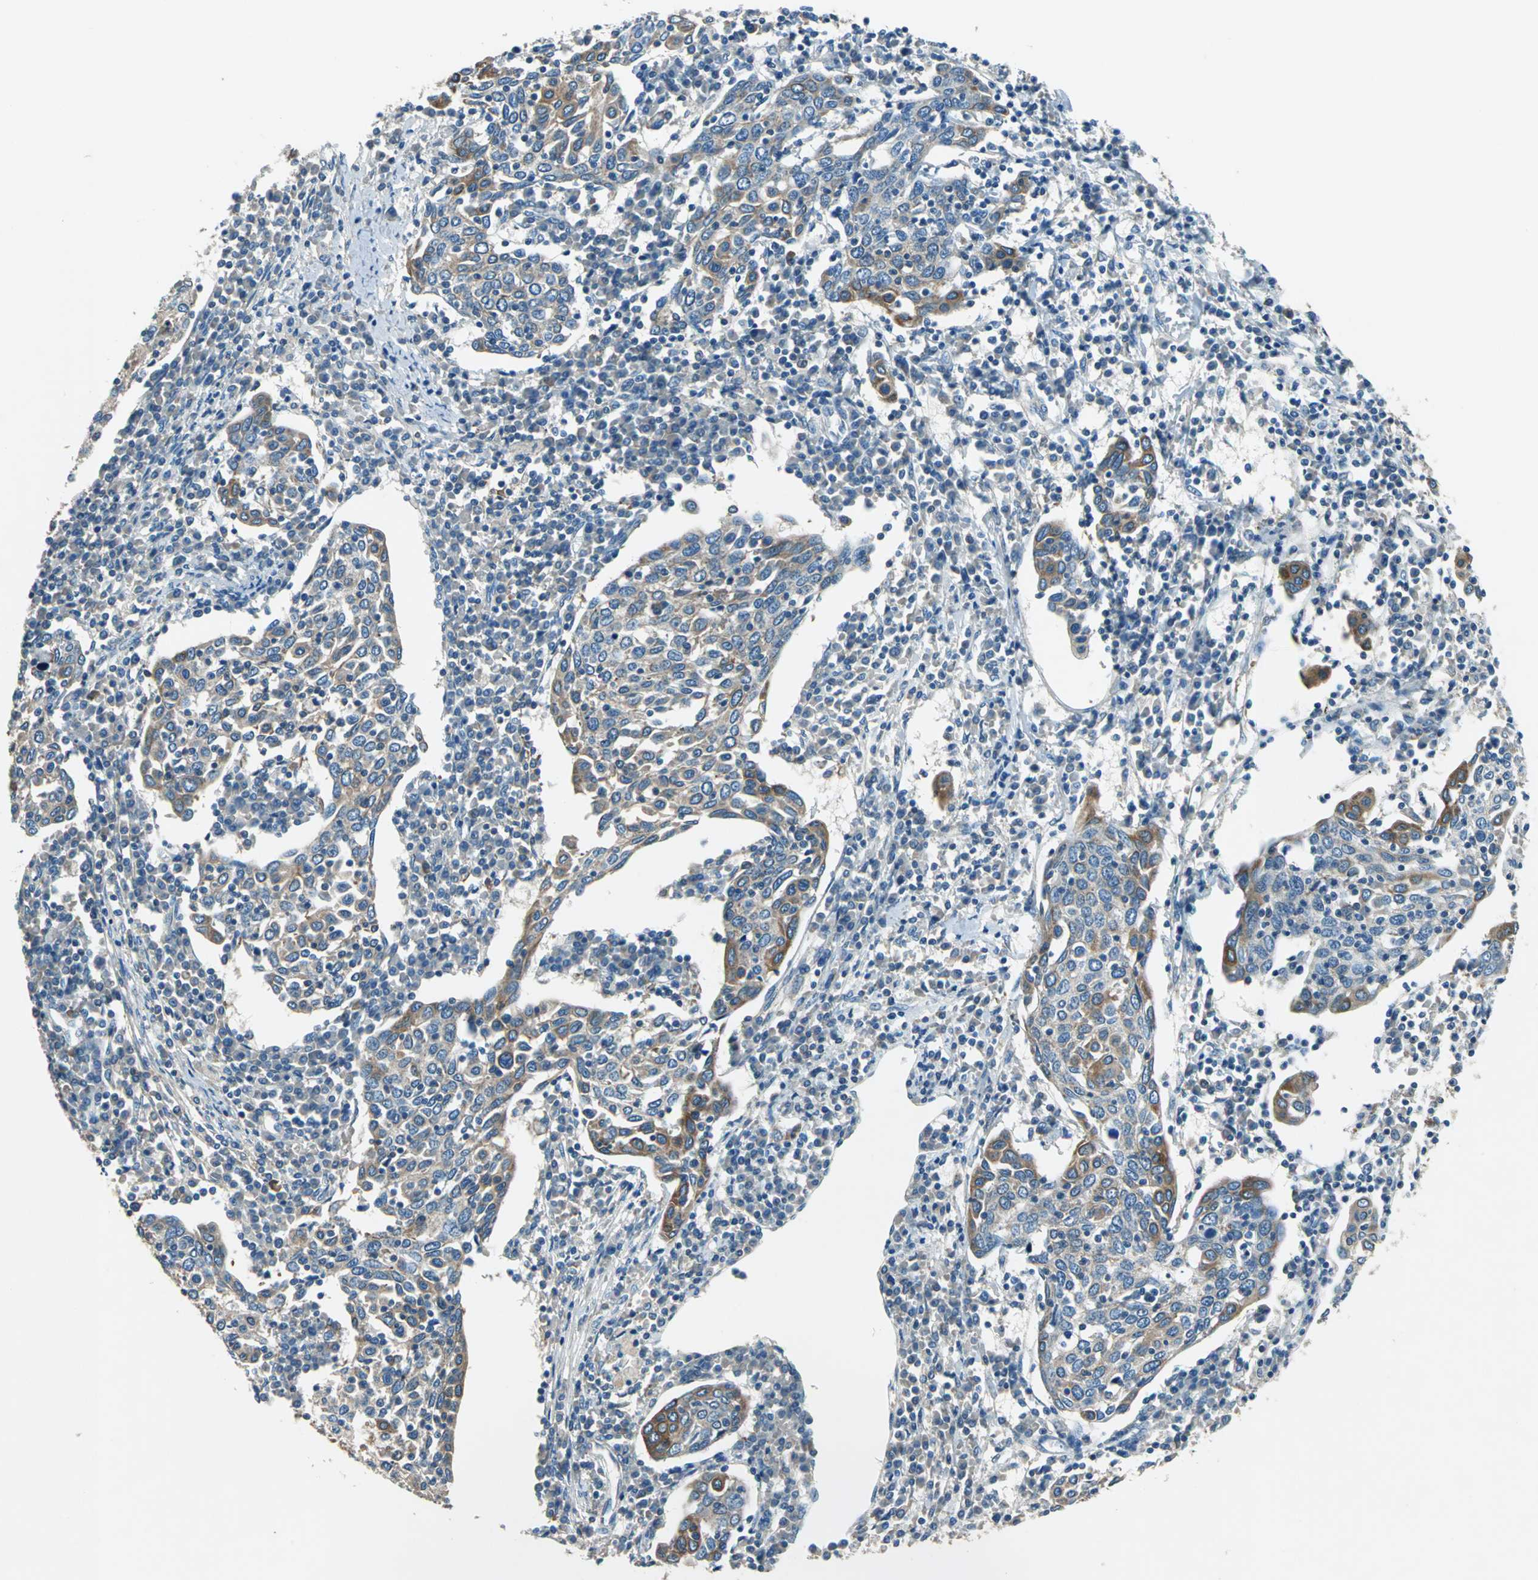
{"staining": {"intensity": "weak", "quantity": "25%-75%", "location": "cytoplasmic/membranous"}, "tissue": "cervical cancer", "cell_type": "Tumor cells", "image_type": "cancer", "snomed": [{"axis": "morphology", "description": "Squamous cell carcinoma, NOS"}, {"axis": "topography", "description": "Cervix"}], "caption": "Tumor cells reveal weak cytoplasmic/membranous staining in approximately 25%-75% of cells in cervical cancer (squamous cell carcinoma). The staining was performed using DAB (3,3'-diaminobenzidine) to visualize the protein expression in brown, while the nuclei were stained in blue with hematoxylin (Magnification: 20x).", "gene": "PRKCA", "patient": {"sex": "female", "age": 40}}